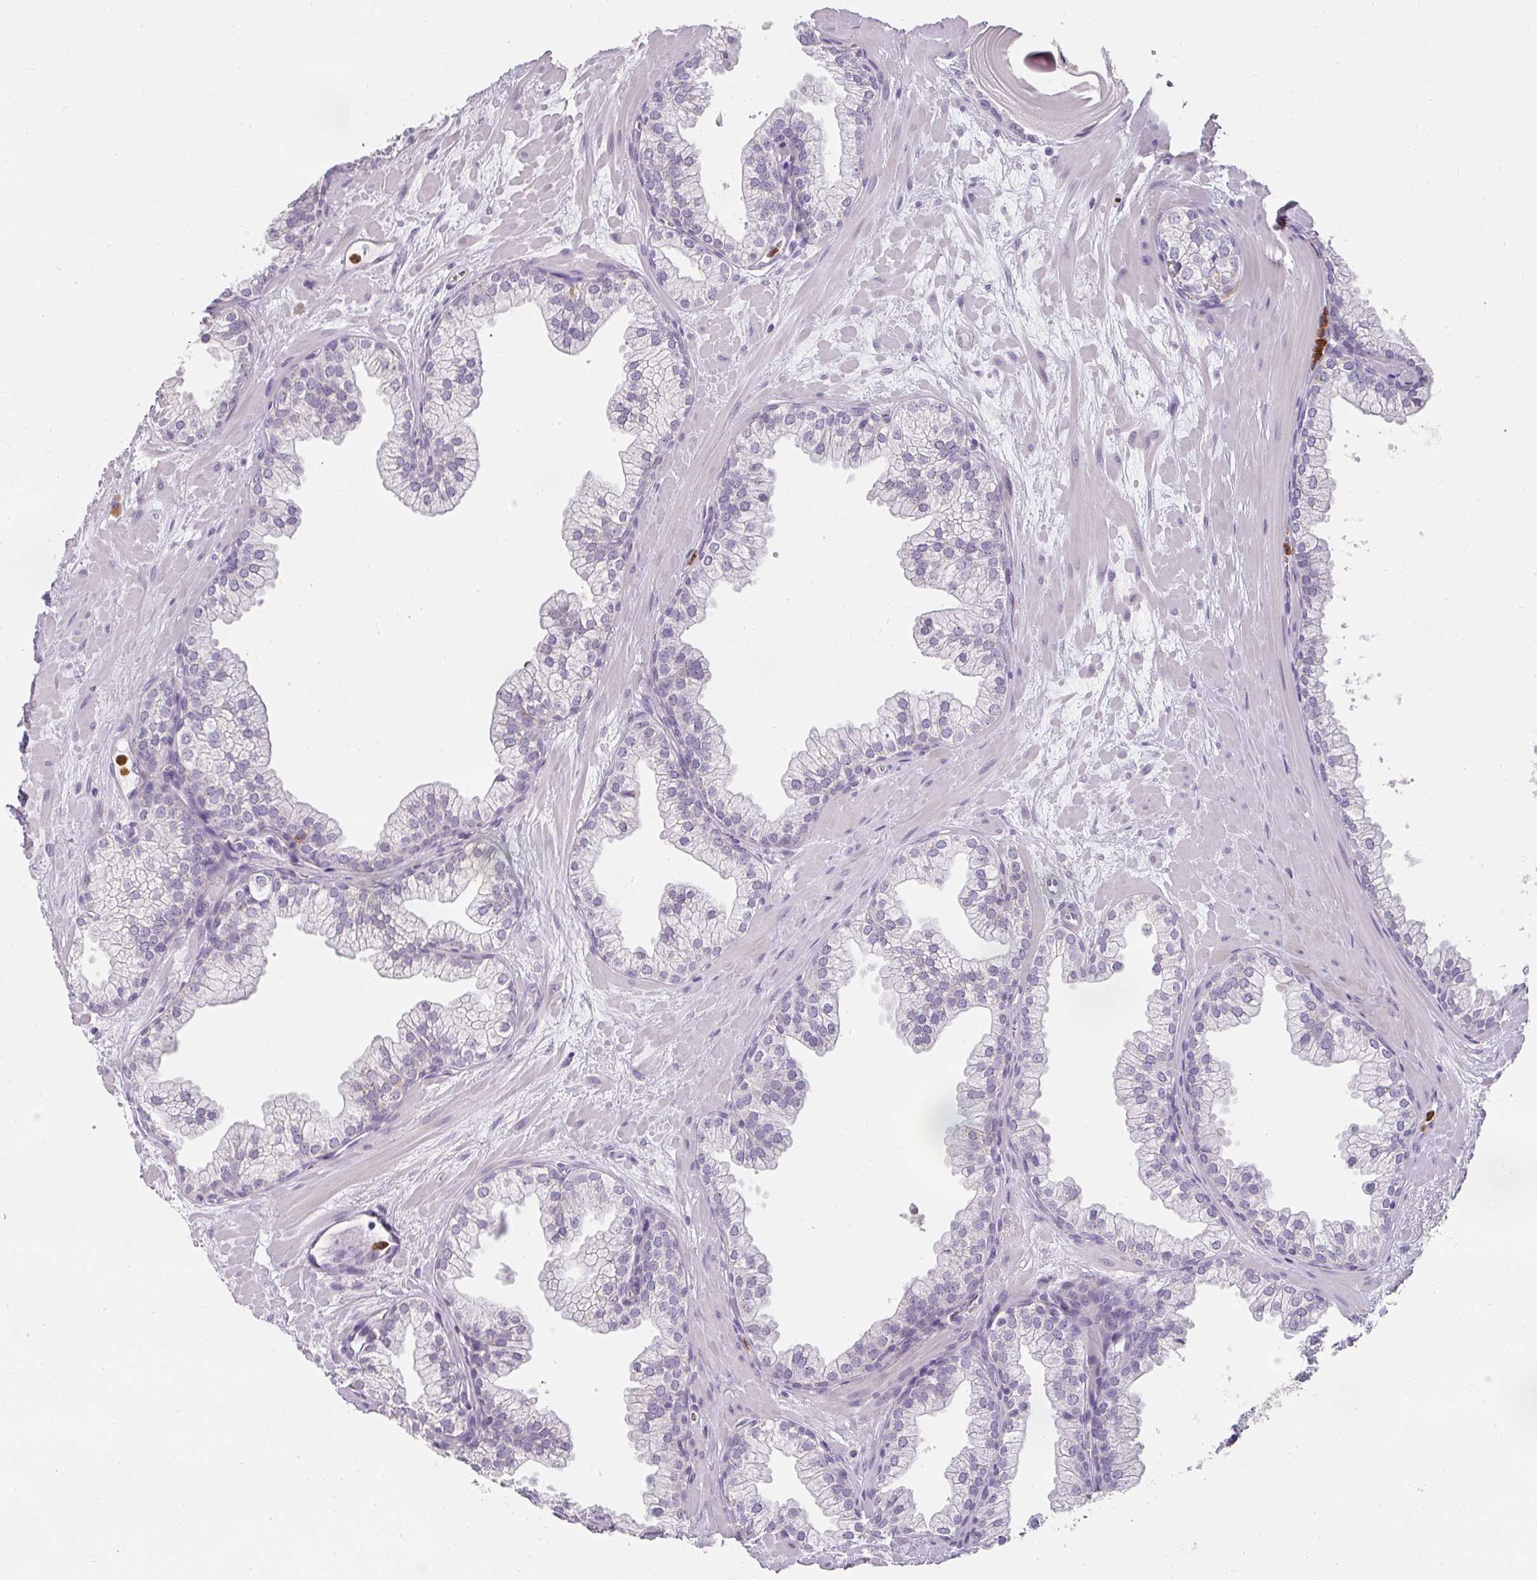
{"staining": {"intensity": "moderate", "quantity": "<25%", "location": "cytoplasmic/membranous"}, "tissue": "prostate", "cell_type": "Glandular cells", "image_type": "normal", "snomed": [{"axis": "morphology", "description": "Normal tissue, NOS"}, {"axis": "topography", "description": "Prostate"}, {"axis": "topography", "description": "Peripheral nerve tissue"}], "caption": "A brown stain highlights moderate cytoplasmic/membranous expression of a protein in glandular cells of unremarkable prostate.", "gene": "CAMP", "patient": {"sex": "male", "age": 61}}